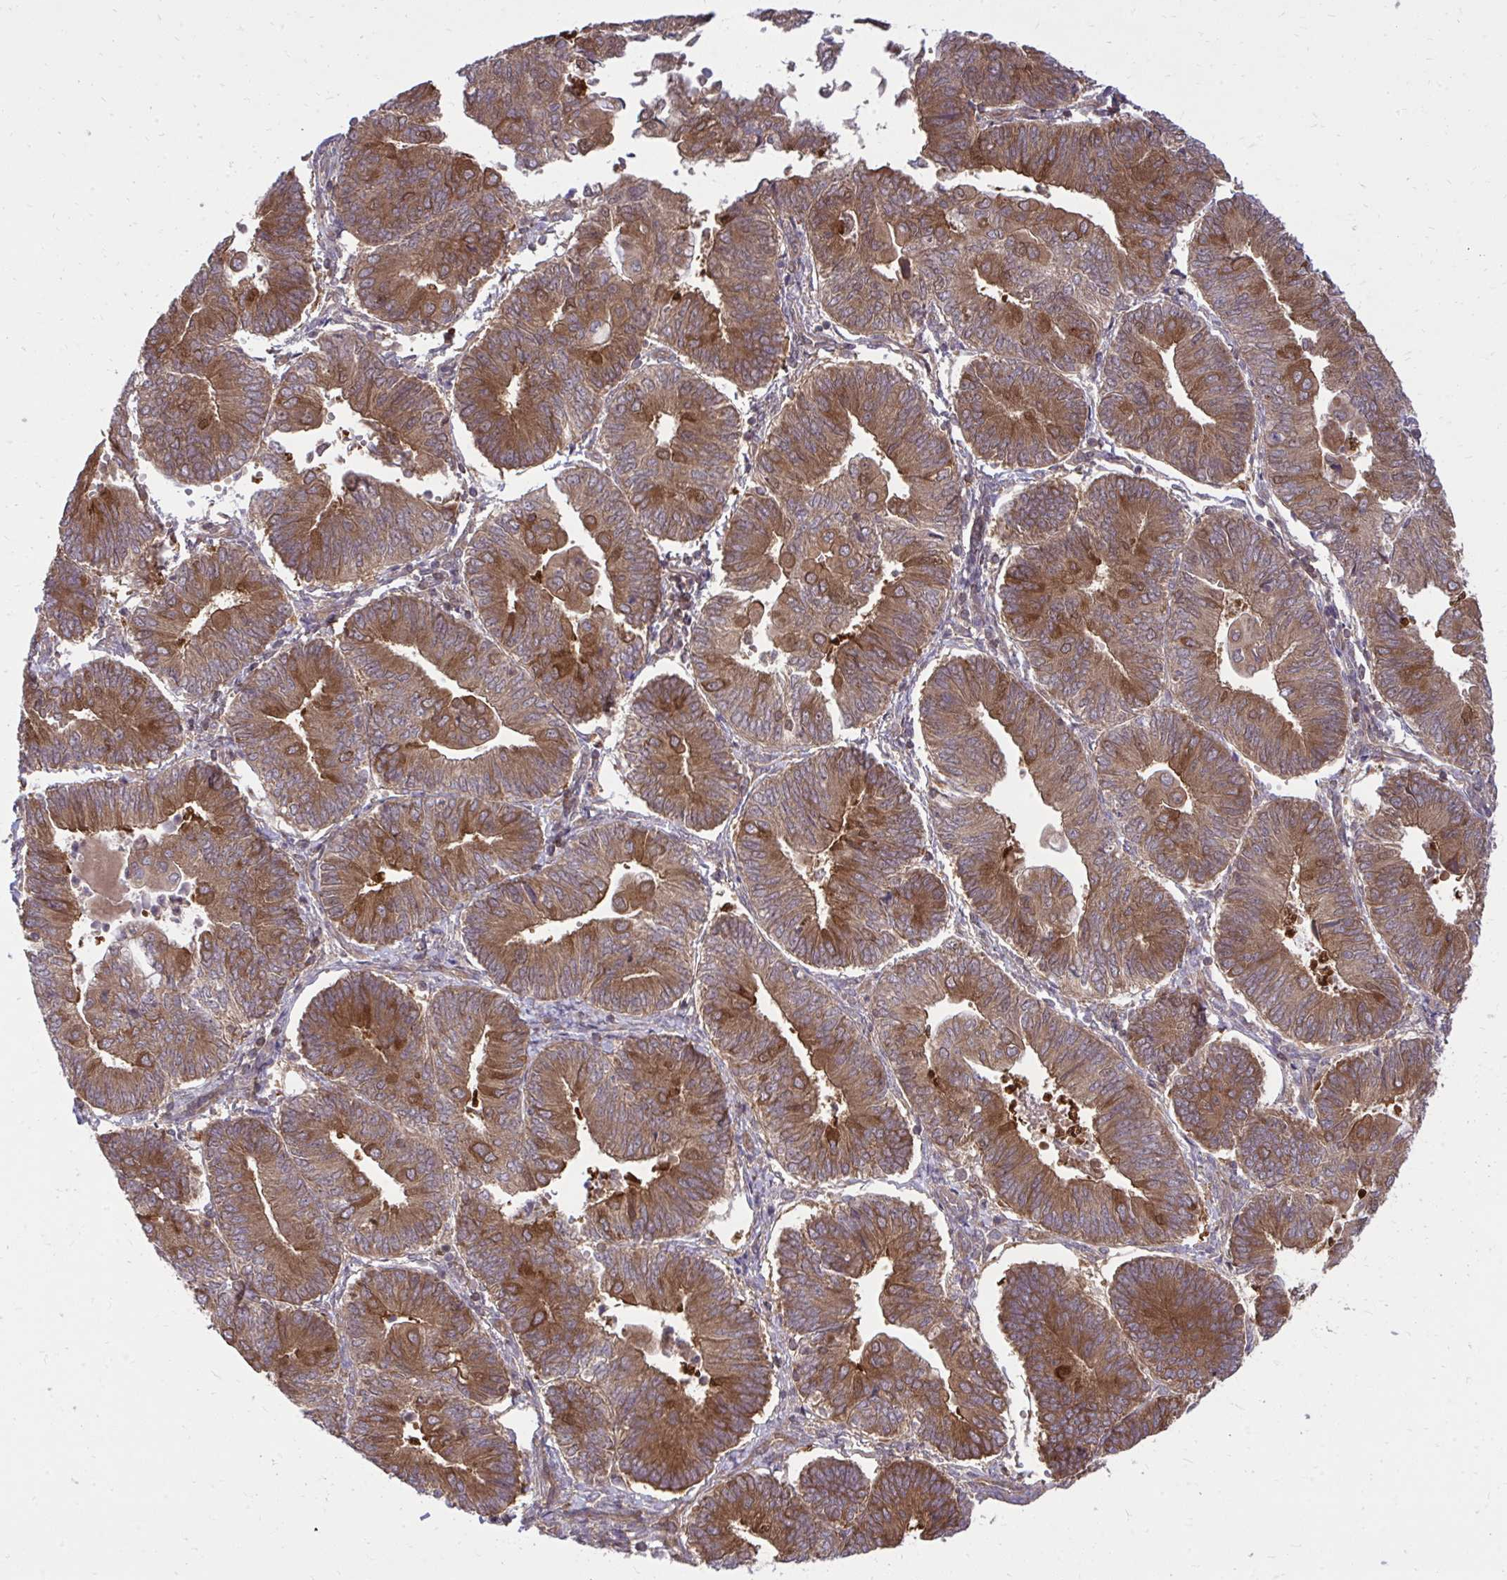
{"staining": {"intensity": "strong", "quantity": ">75%", "location": "cytoplasmic/membranous"}, "tissue": "endometrial cancer", "cell_type": "Tumor cells", "image_type": "cancer", "snomed": [{"axis": "morphology", "description": "Adenocarcinoma, NOS"}, {"axis": "topography", "description": "Endometrium"}], "caption": "Strong cytoplasmic/membranous protein expression is appreciated in about >75% of tumor cells in endometrial adenocarcinoma.", "gene": "PPP5C", "patient": {"sex": "female", "age": 65}}